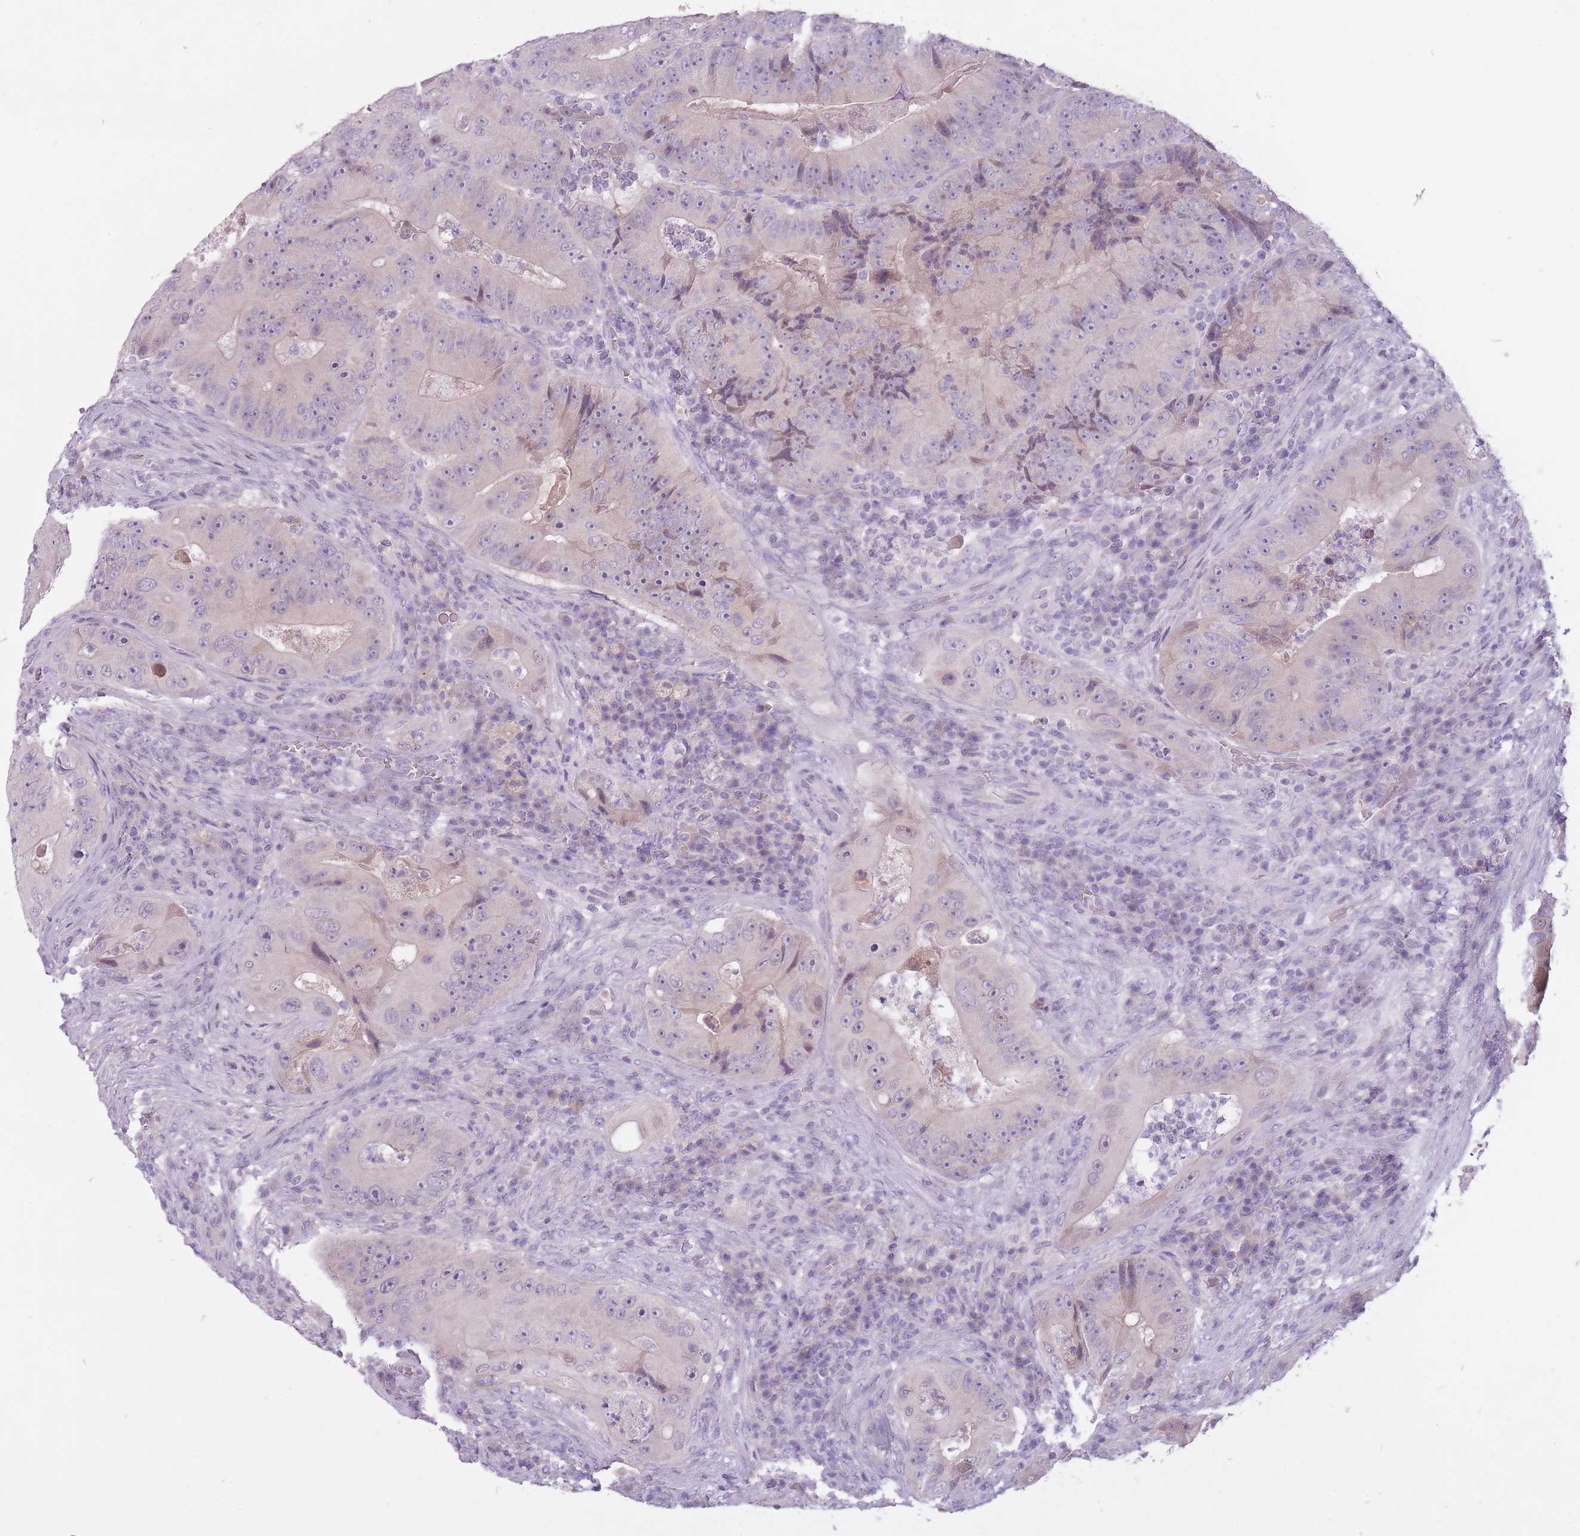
{"staining": {"intensity": "negative", "quantity": "none", "location": "none"}, "tissue": "colorectal cancer", "cell_type": "Tumor cells", "image_type": "cancer", "snomed": [{"axis": "morphology", "description": "Adenocarcinoma, NOS"}, {"axis": "topography", "description": "Colon"}], "caption": "This micrograph is of colorectal adenocarcinoma stained with immunohistochemistry (IHC) to label a protein in brown with the nuclei are counter-stained blue. There is no staining in tumor cells.", "gene": "FAM43B", "patient": {"sex": "female", "age": 86}}